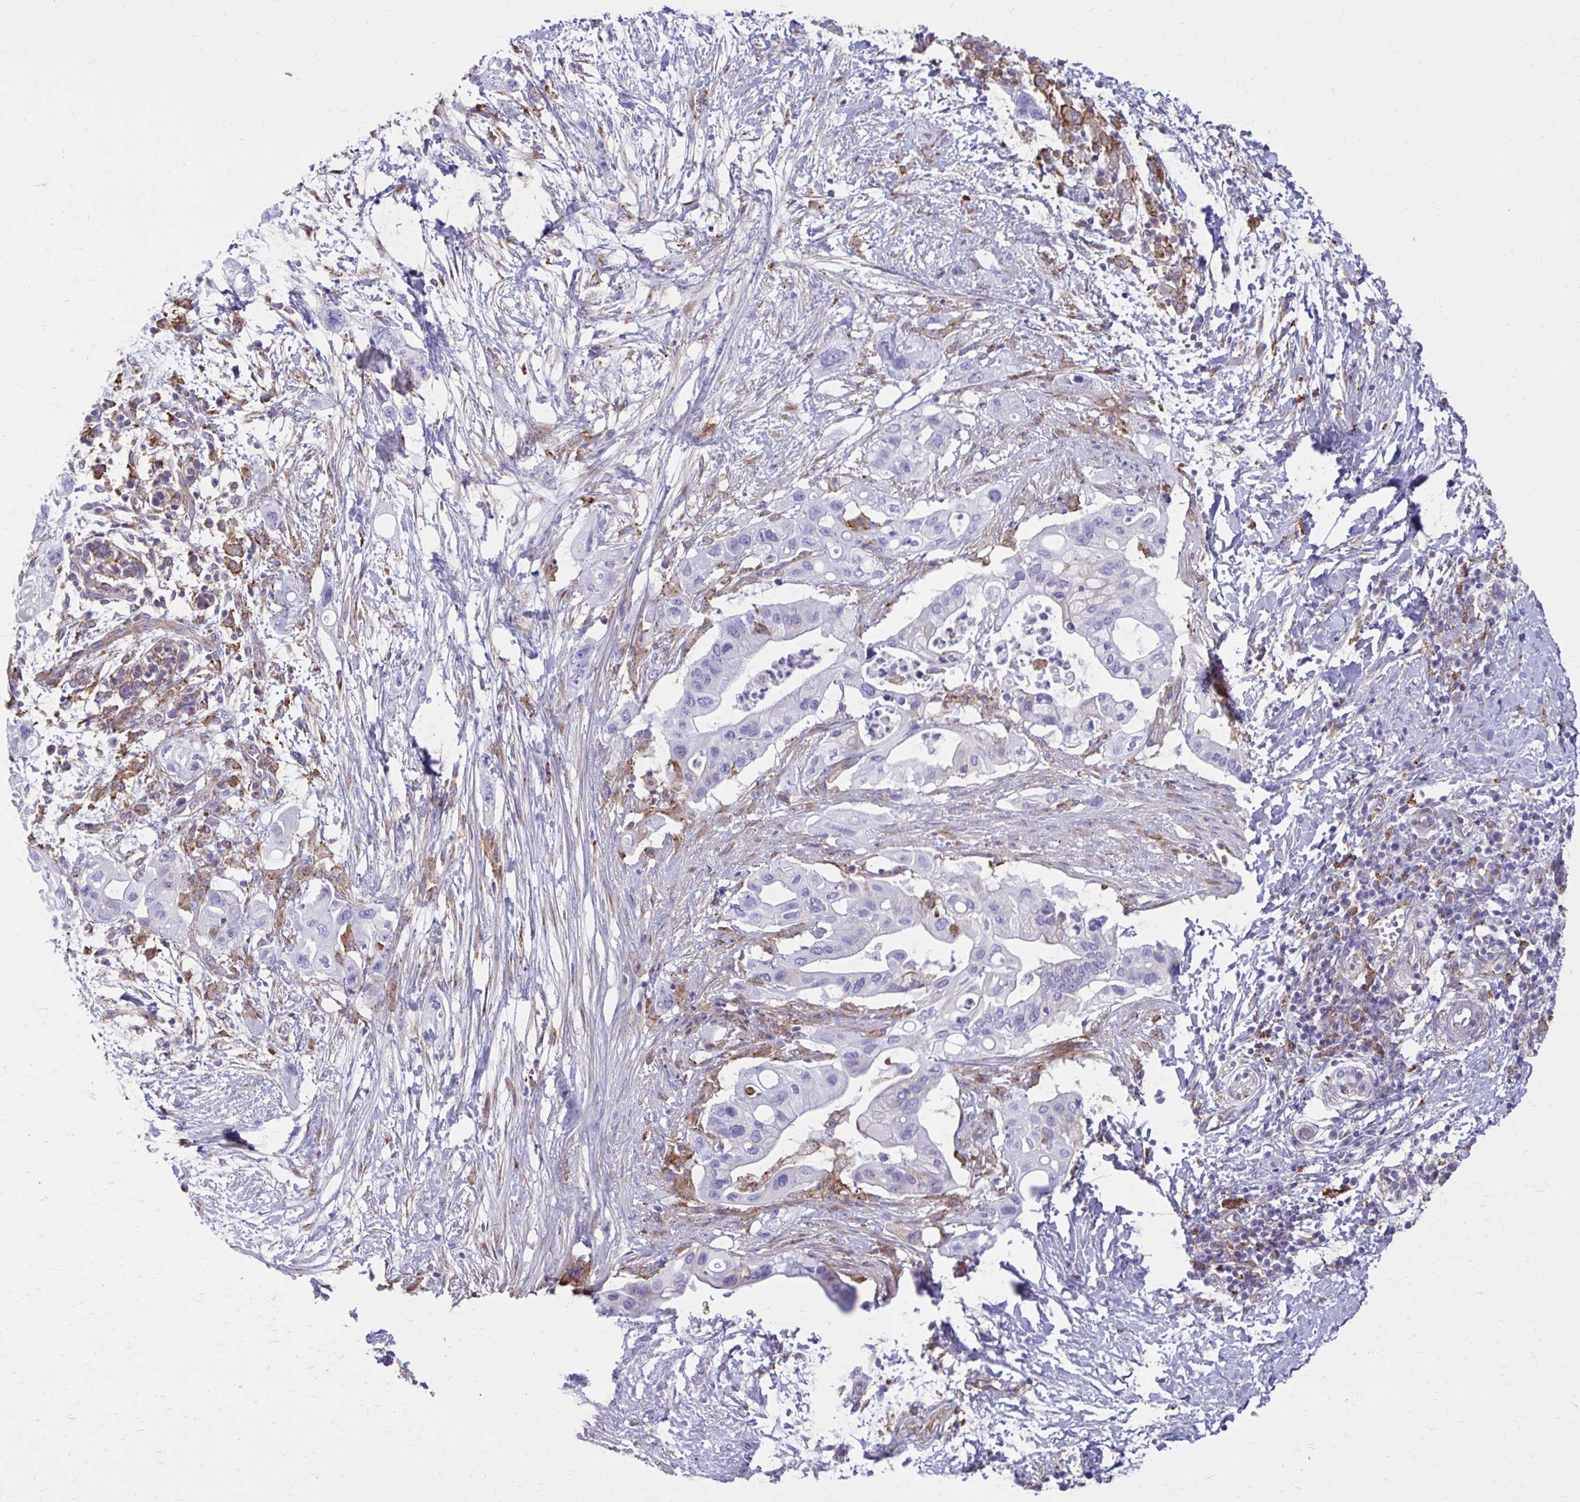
{"staining": {"intensity": "negative", "quantity": "none", "location": "none"}, "tissue": "pancreatic cancer", "cell_type": "Tumor cells", "image_type": "cancer", "snomed": [{"axis": "morphology", "description": "Adenocarcinoma, NOS"}, {"axis": "topography", "description": "Pancreas"}], "caption": "Pancreatic cancer (adenocarcinoma) was stained to show a protein in brown. There is no significant staining in tumor cells.", "gene": "CLTA", "patient": {"sex": "female", "age": 72}}